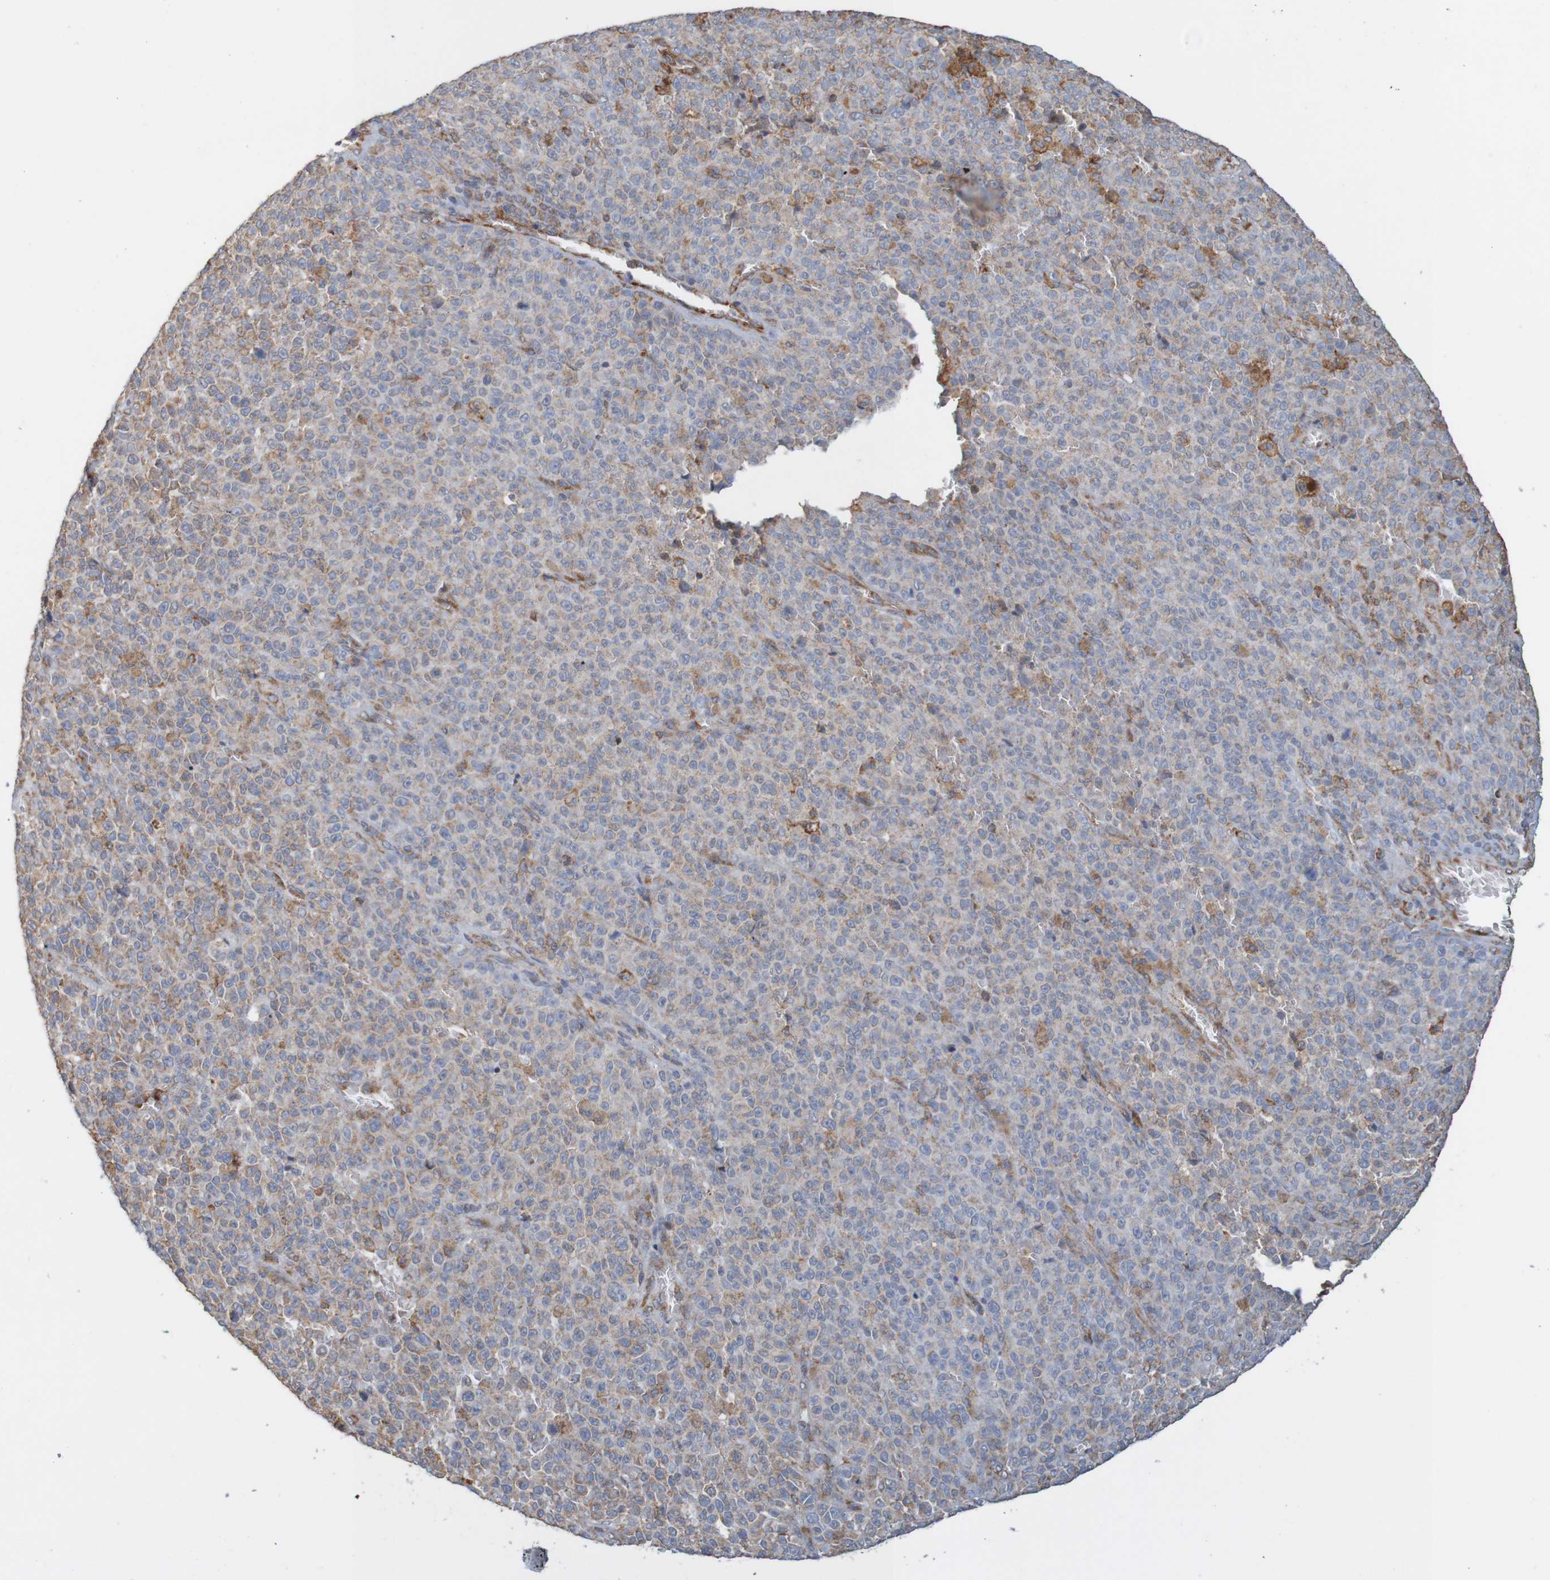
{"staining": {"intensity": "moderate", "quantity": "<25%", "location": "cytoplasmic/membranous"}, "tissue": "melanoma", "cell_type": "Tumor cells", "image_type": "cancer", "snomed": [{"axis": "morphology", "description": "Malignant melanoma, NOS"}, {"axis": "topography", "description": "Skin"}], "caption": "The histopathology image exhibits a brown stain indicating the presence of a protein in the cytoplasmic/membranous of tumor cells in melanoma.", "gene": "PDIA3", "patient": {"sex": "female", "age": 82}}